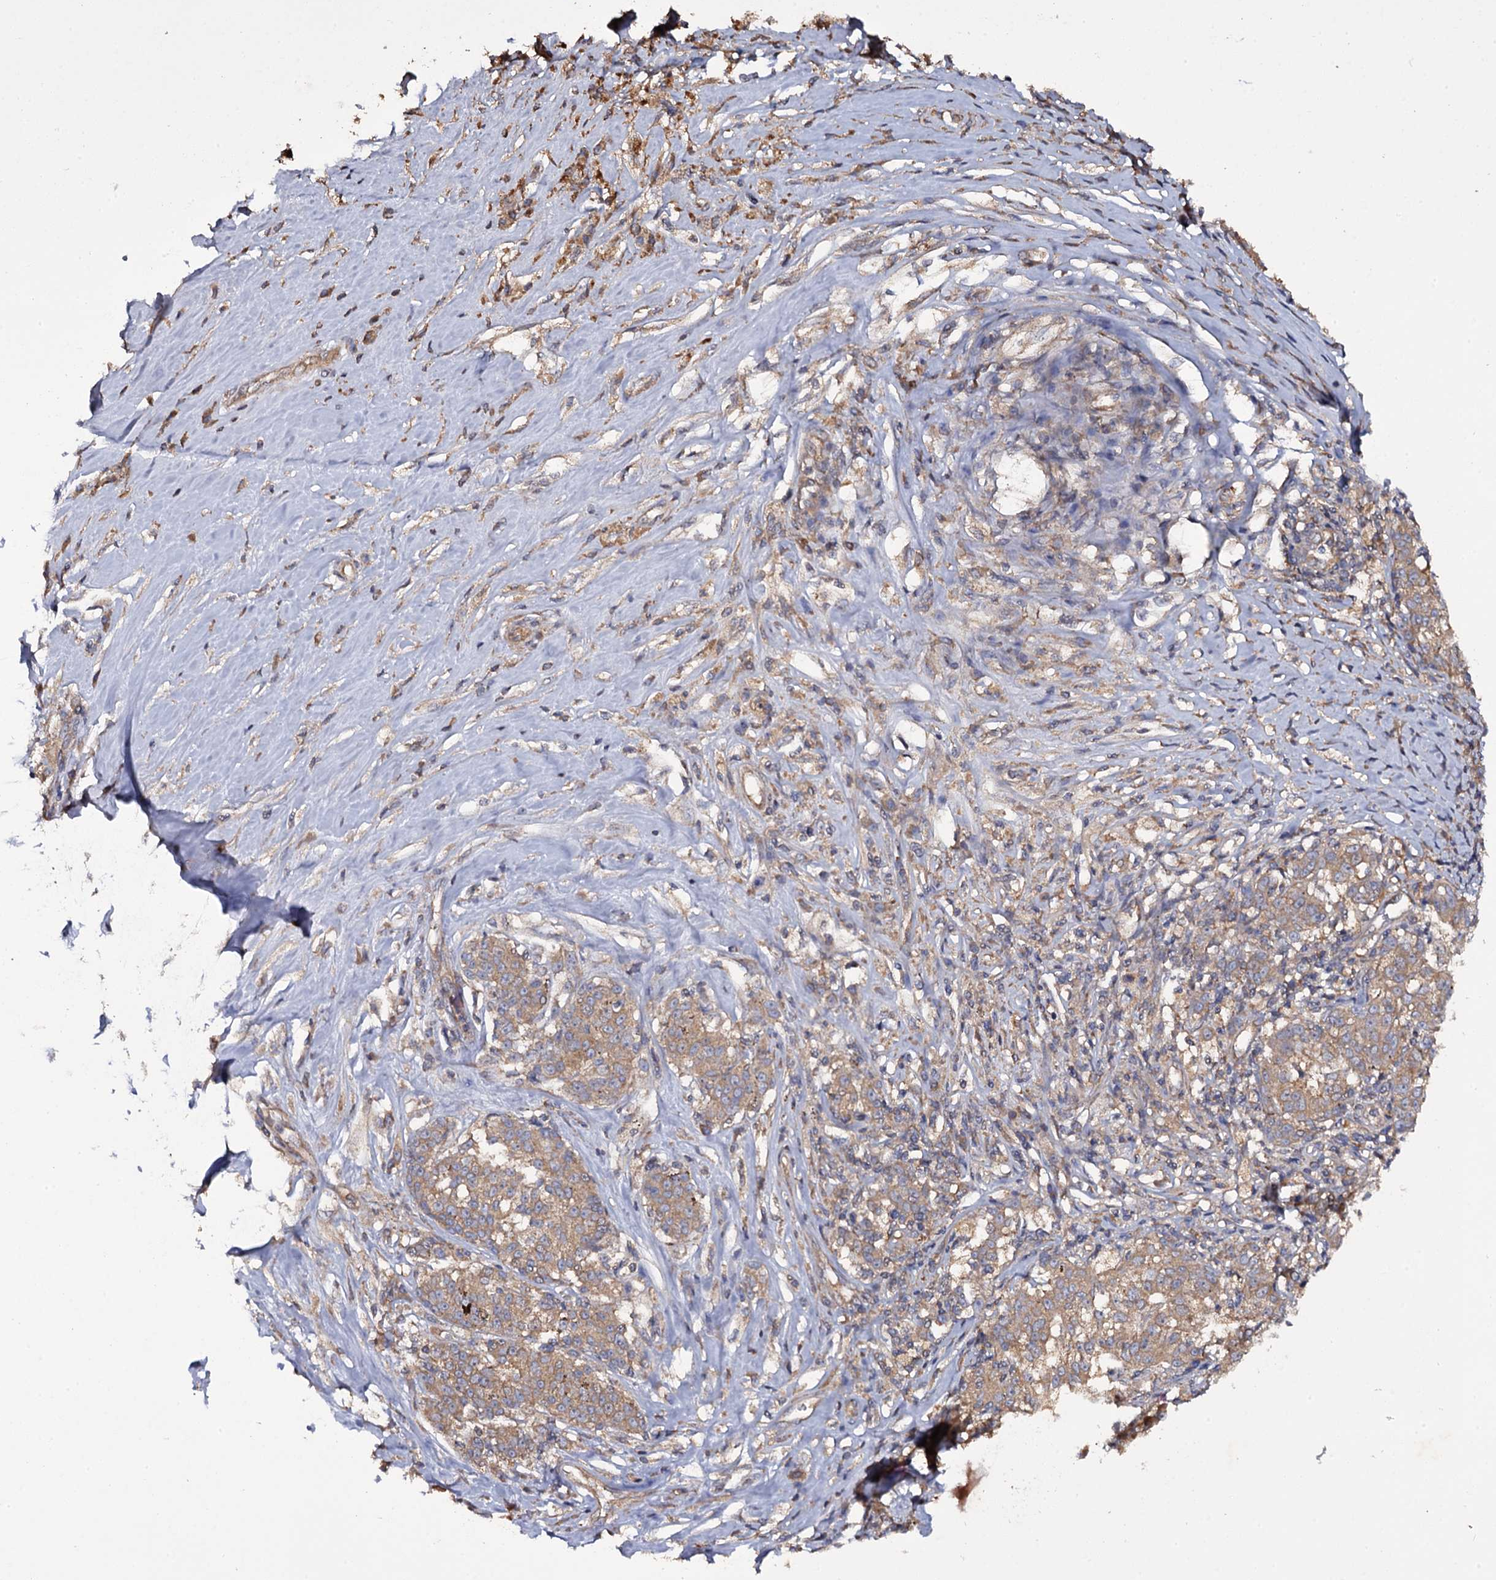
{"staining": {"intensity": "moderate", "quantity": ">75%", "location": "cytoplasmic/membranous"}, "tissue": "melanoma", "cell_type": "Tumor cells", "image_type": "cancer", "snomed": [{"axis": "morphology", "description": "Malignant melanoma, NOS"}, {"axis": "topography", "description": "Skin"}], "caption": "Tumor cells exhibit medium levels of moderate cytoplasmic/membranous staining in about >75% of cells in human malignant melanoma. (Brightfield microscopy of DAB IHC at high magnification).", "gene": "TTC23", "patient": {"sex": "female", "age": 72}}